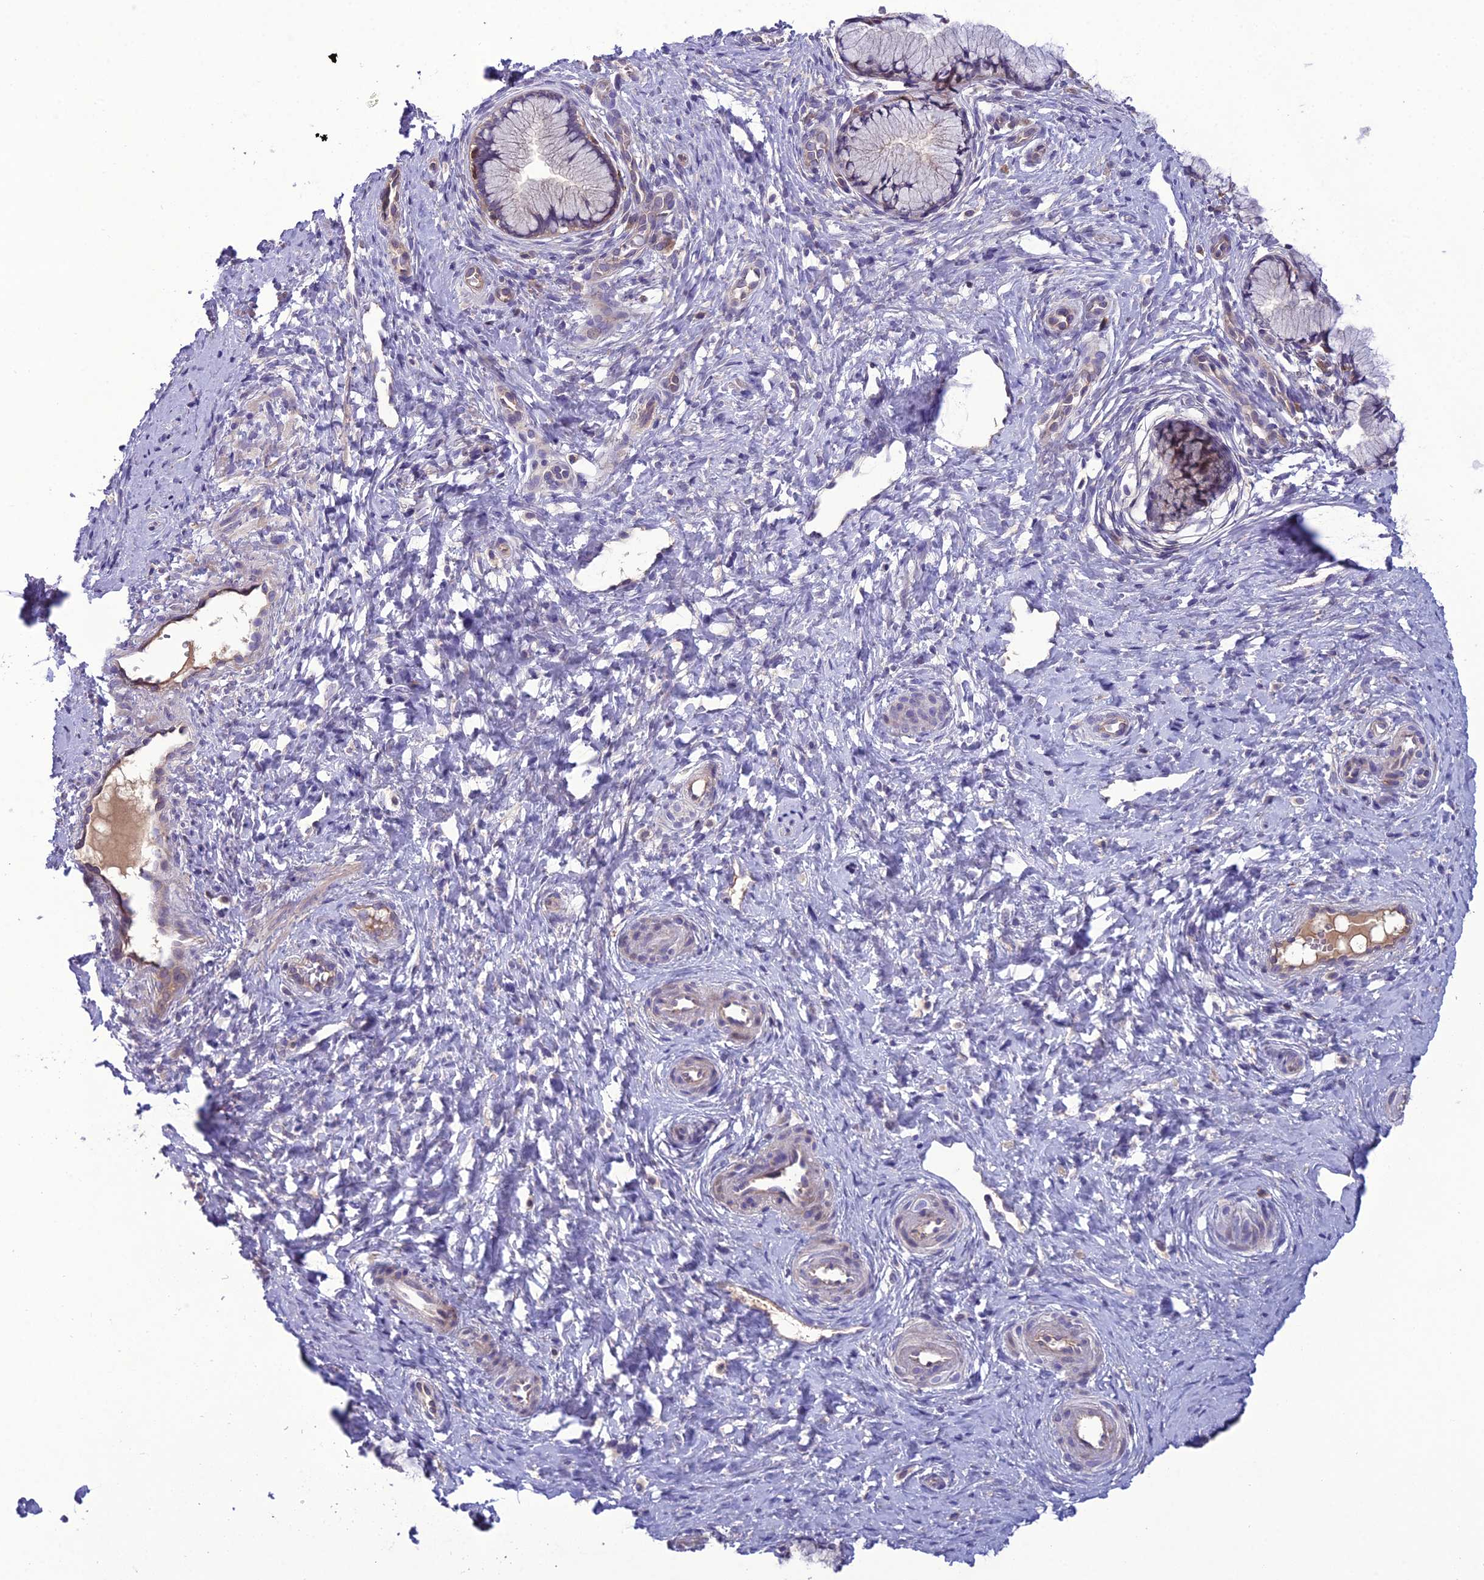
{"staining": {"intensity": "weak", "quantity": "25%-75%", "location": "cytoplasmic/membranous"}, "tissue": "cervix", "cell_type": "Glandular cells", "image_type": "normal", "snomed": [{"axis": "morphology", "description": "Normal tissue, NOS"}, {"axis": "topography", "description": "Cervix"}], "caption": "A high-resolution photomicrograph shows immunohistochemistry staining of benign cervix, which exhibits weak cytoplasmic/membranous expression in about 25%-75% of glandular cells. (Stains: DAB in brown, nuclei in blue, Microscopy: brightfield microscopy at high magnification).", "gene": "GDF6", "patient": {"sex": "female", "age": 36}}